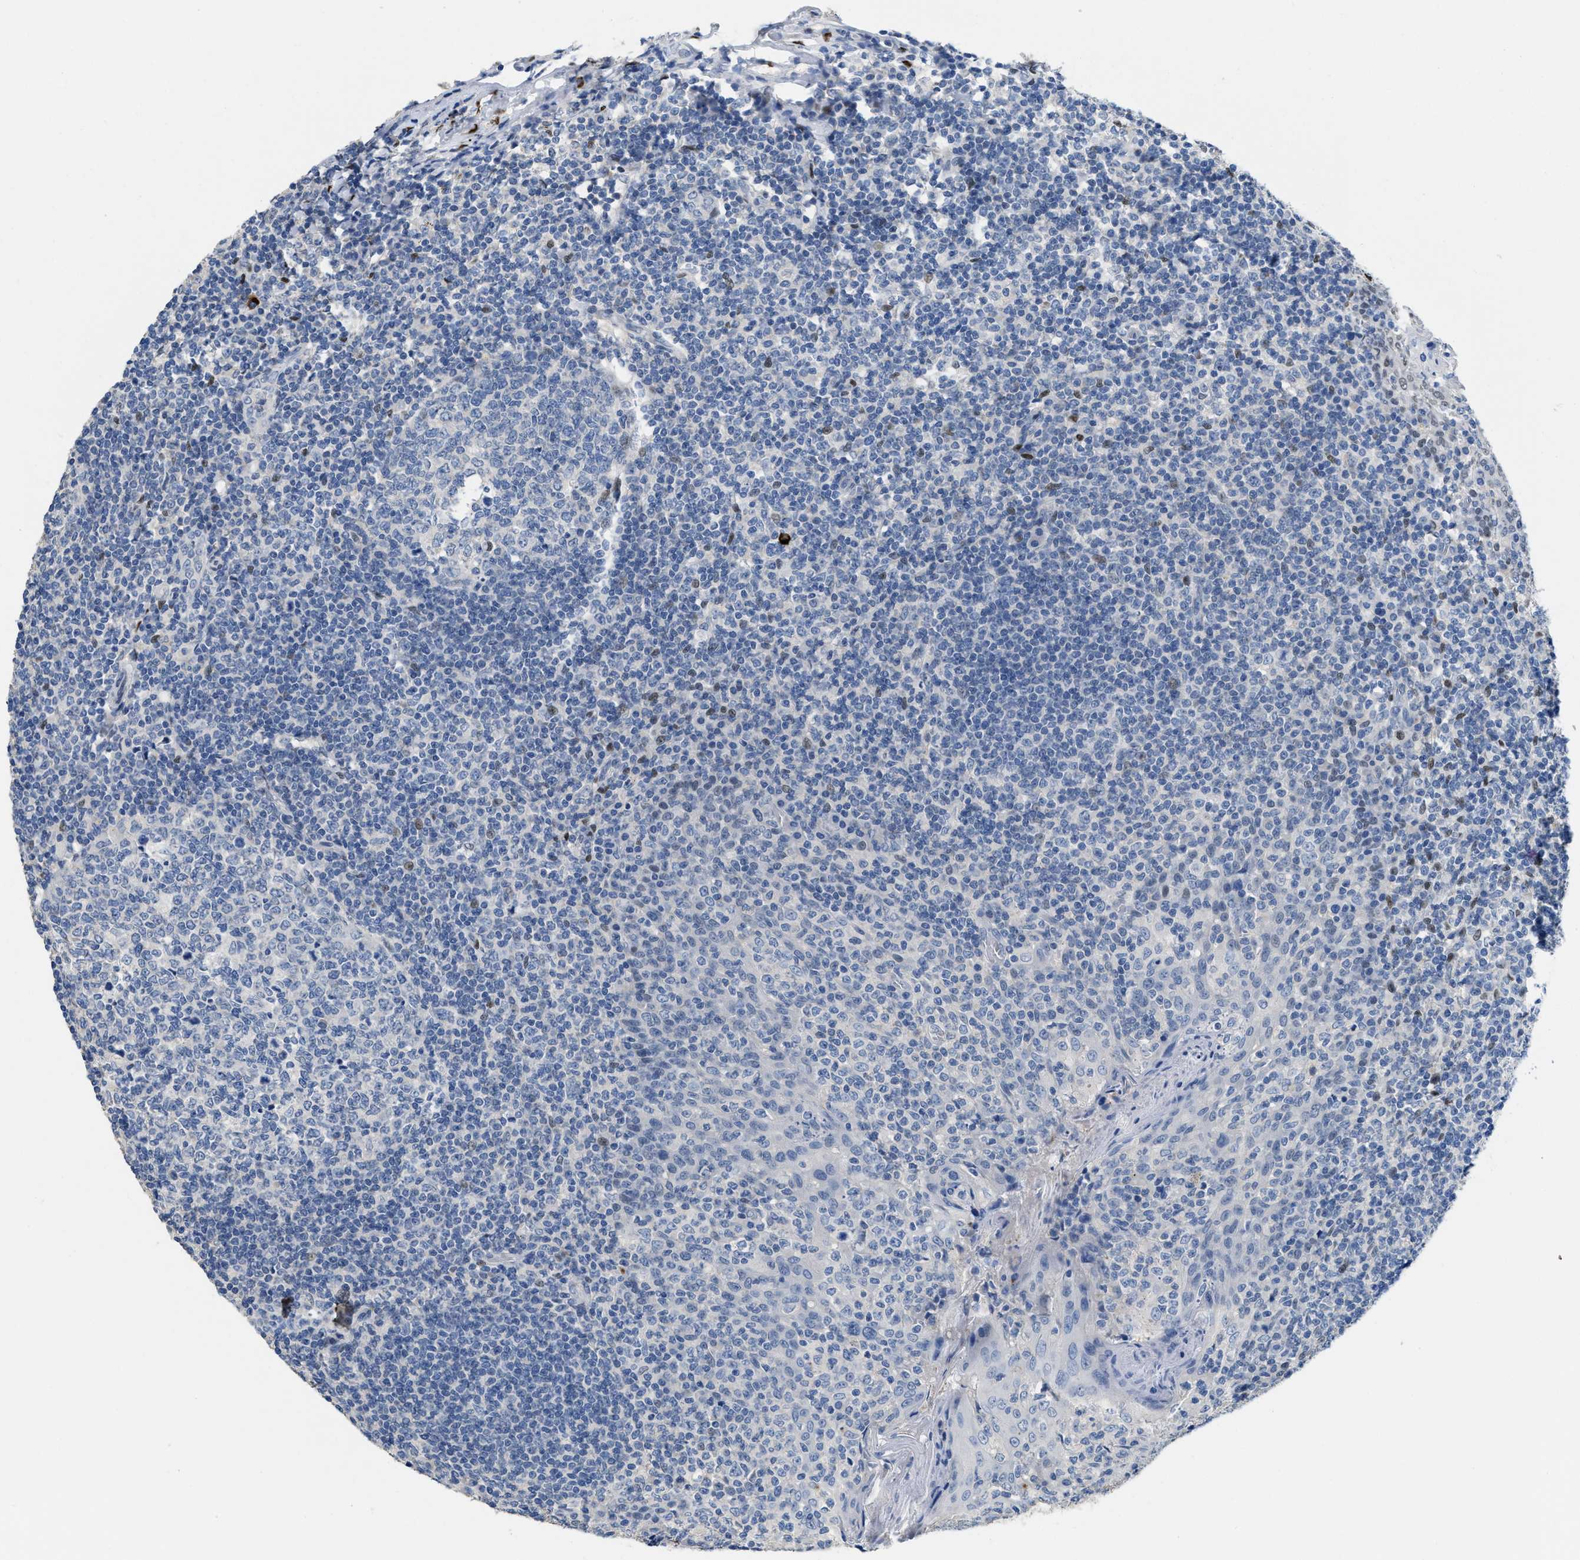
{"staining": {"intensity": "negative", "quantity": "none", "location": "none"}, "tissue": "tonsil", "cell_type": "Germinal center cells", "image_type": "normal", "snomed": [{"axis": "morphology", "description": "Normal tissue, NOS"}, {"axis": "topography", "description": "Tonsil"}], "caption": "The micrograph exhibits no staining of germinal center cells in benign tonsil. (Immunohistochemistry, brightfield microscopy, high magnification).", "gene": "NFIX", "patient": {"sex": "female", "age": 19}}